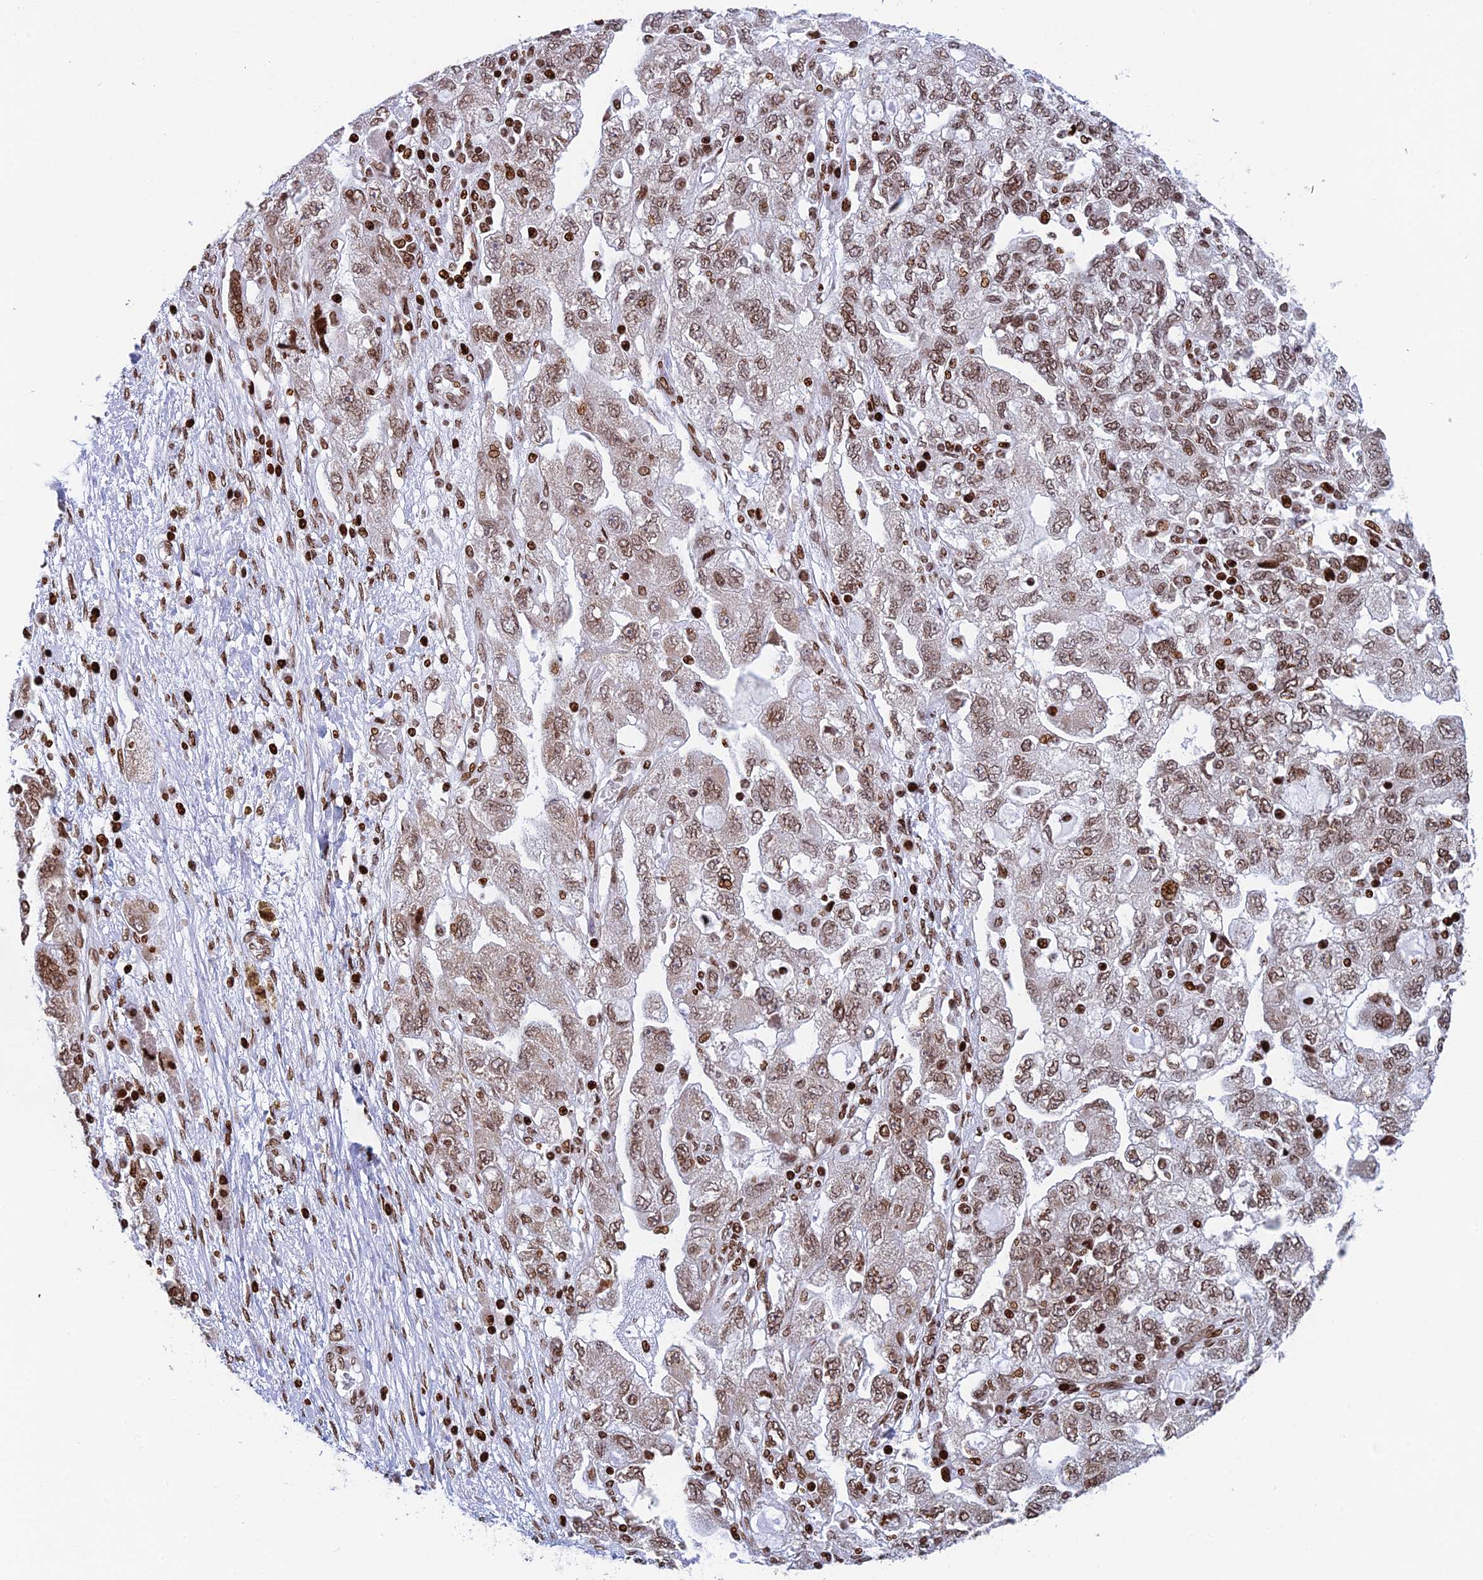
{"staining": {"intensity": "moderate", "quantity": ">75%", "location": "nuclear"}, "tissue": "ovarian cancer", "cell_type": "Tumor cells", "image_type": "cancer", "snomed": [{"axis": "morphology", "description": "Carcinoma, NOS"}, {"axis": "morphology", "description": "Cystadenocarcinoma, serous, NOS"}, {"axis": "topography", "description": "Ovary"}], "caption": "Immunohistochemistry of human ovarian serous cystadenocarcinoma exhibits medium levels of moderate nuclear positivity in about >75% of tumor cells.", "gene": "RPAP1", "patient": {"sex": "female", "age": 69}}